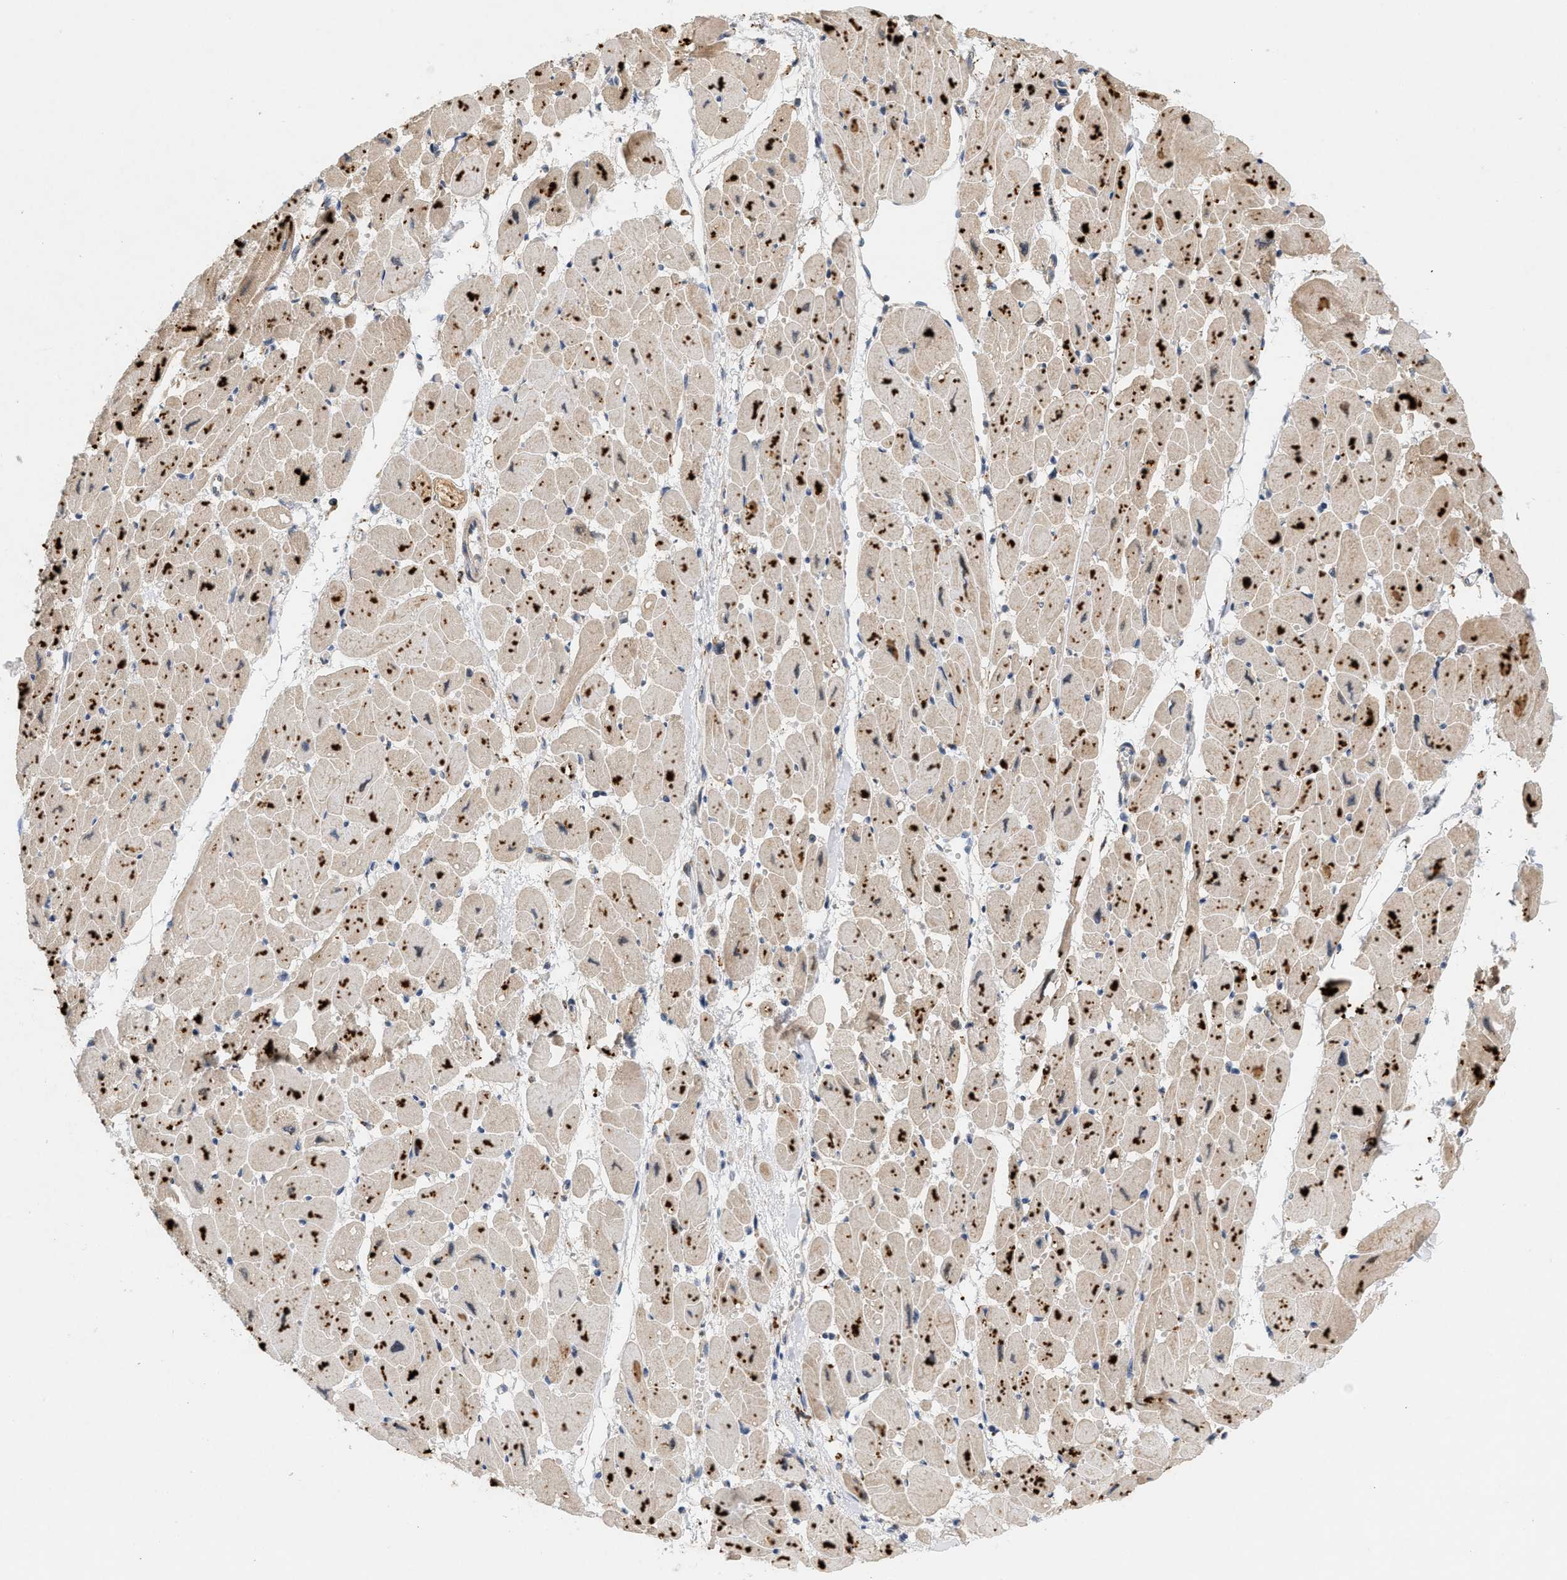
{"staining": {"intensity": "strong", "quantity": "<25%", "location": "cytoplasmic/membranous"}, "tissue": "heart muscle", "cell_type": "Cardiomyocytes", "image_type": "normal", "snomed": [{"axis": "morphology", "description": "Normal tissue, NOS"}, {"axis": "topography", "description": "Heart"}], "caption": "Protein expression analysis of unremarkable human heart muscle reveals strong cytoplasmic/membranous expression in approximately <25% of cardiomyocytes.", "gene": "MCU", "patient": {"sex": "female", "age": 54}}